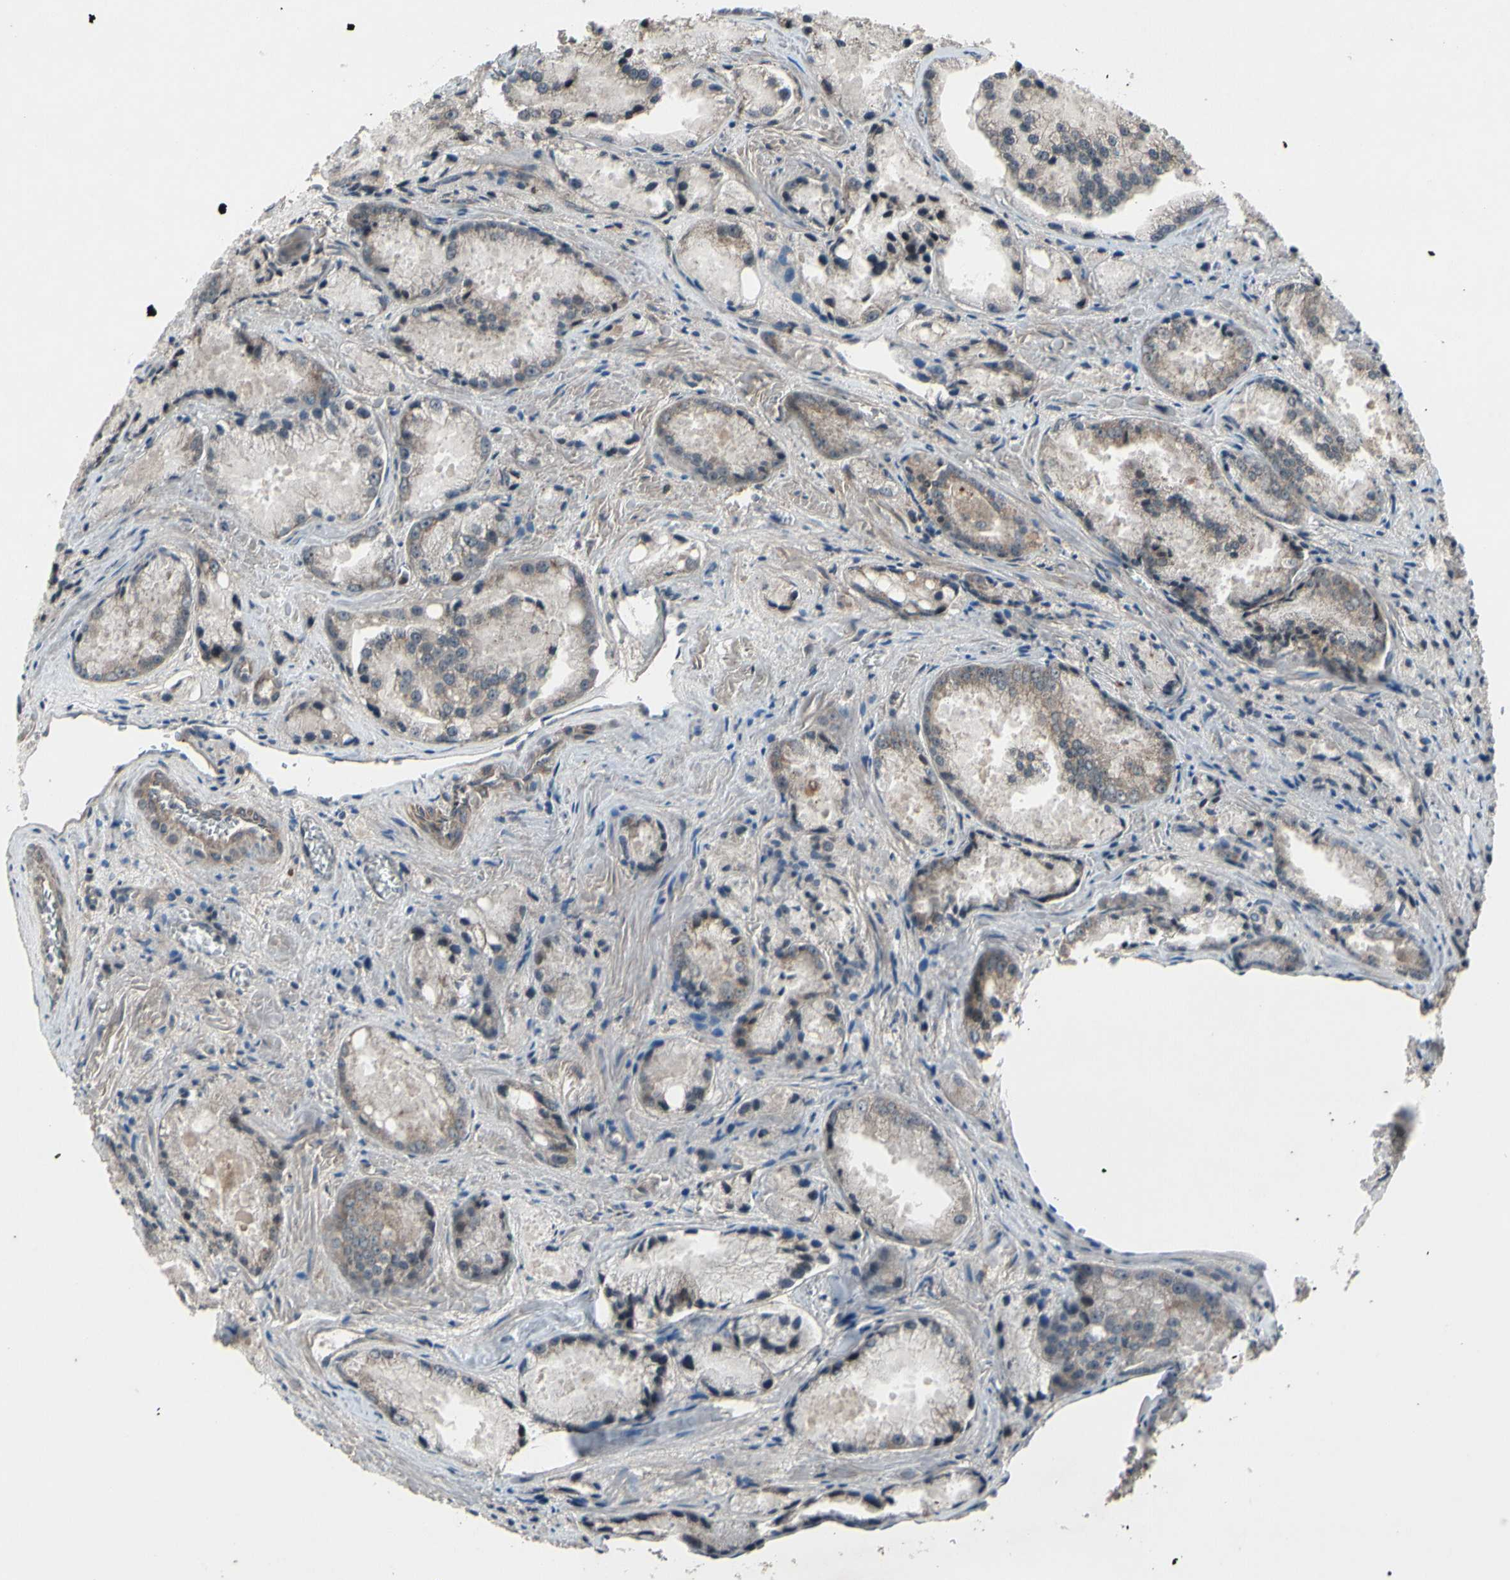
{"staining": {"intensity": "weak", "quantity": "<25%", "location": "cytoplasmic/membranous"}, "tissue": "prostate cancer", "cell_type": "Tumor cells", "image_type": "cancer", "snomed": [{"axis": "morphology", "description": "Adenocarcinoma, Low grade"}, {"axis": "topography", "description": "Prostate"}], "caption": "This is an IHC photomicrograph of human adenocarcinoma (low-grade) (prostate). There is no expression in tumor cells.", "gene": "MBTPS2", "patient": {"sex": "male", "age": 64}}